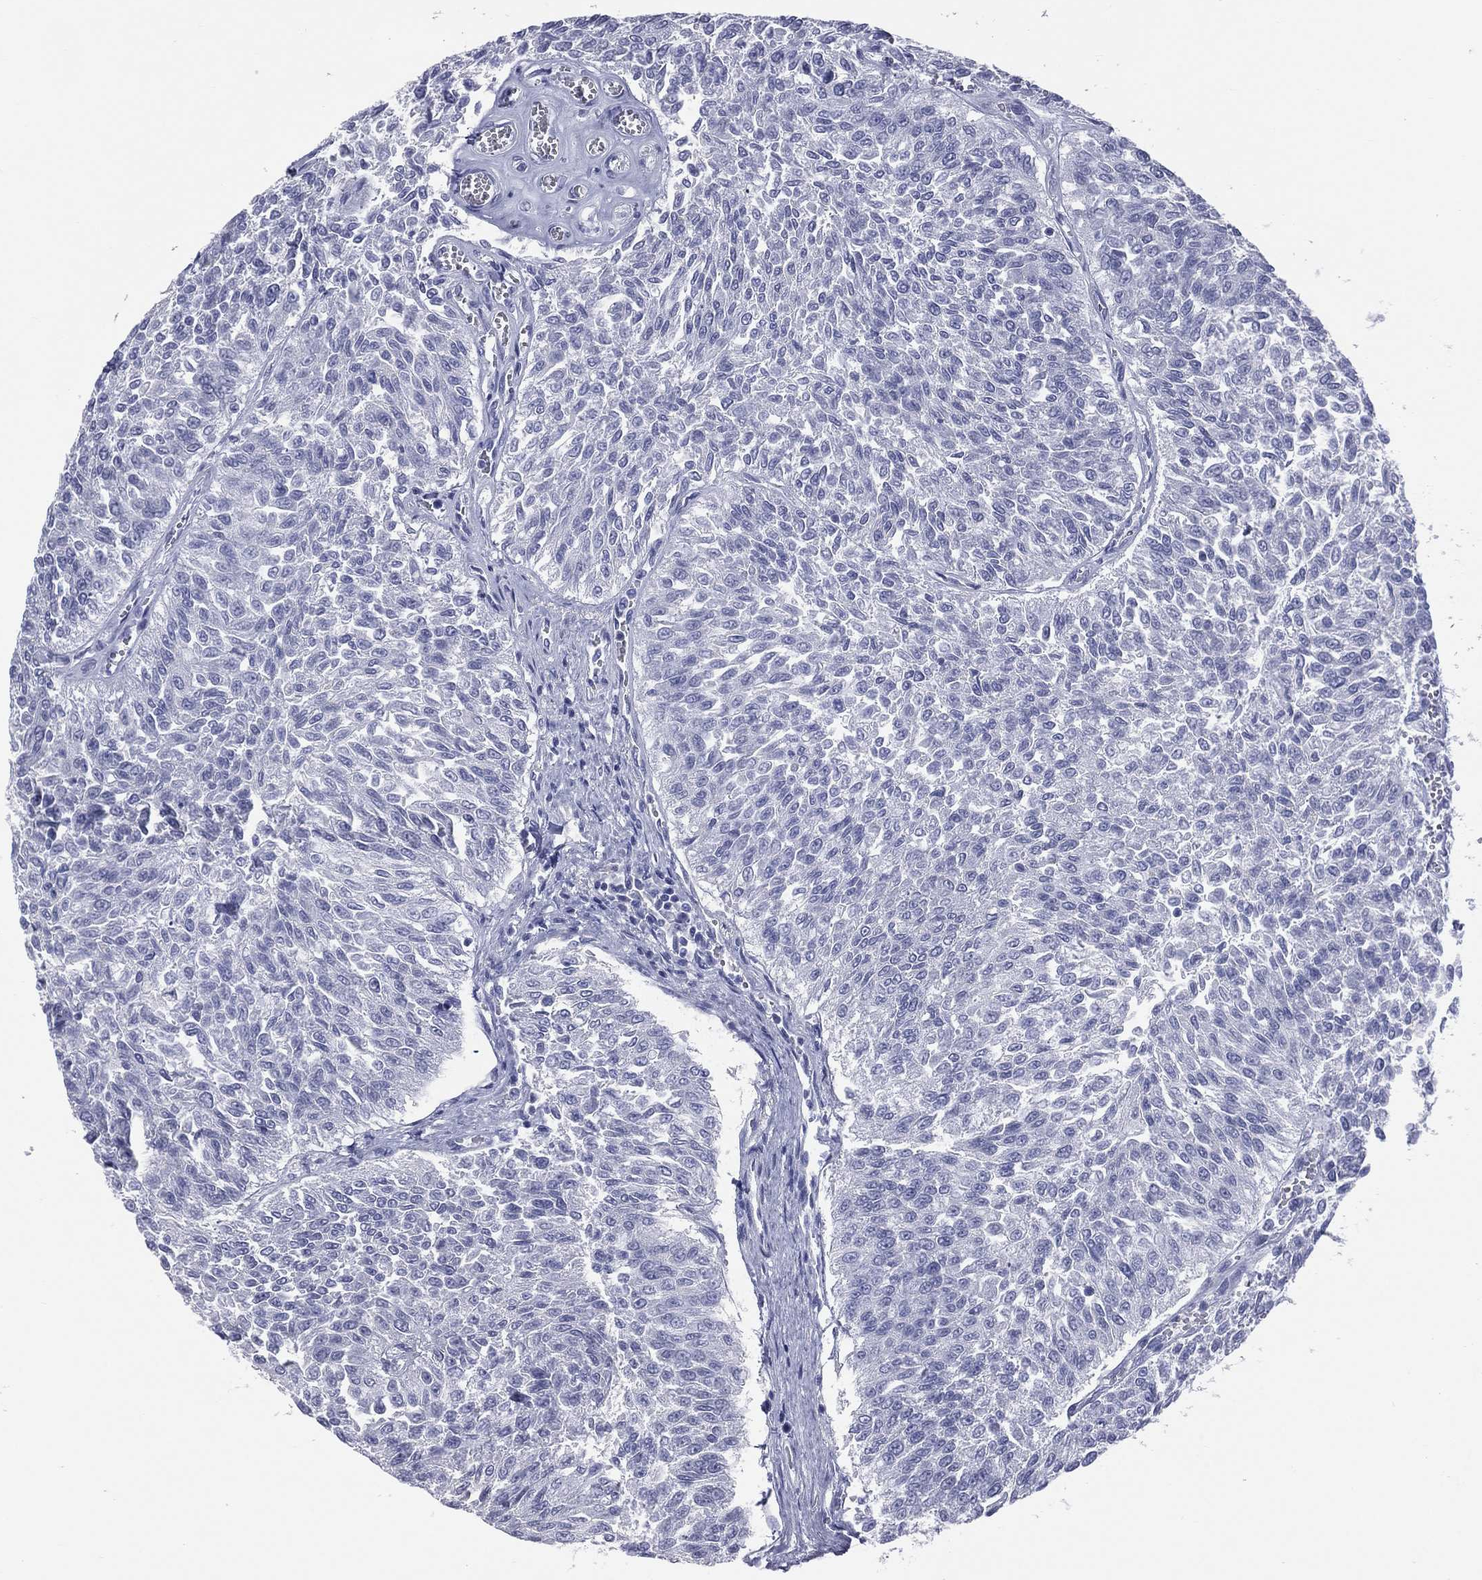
{"staining": {"intensity": "negative", "quantity": "none", "location": "none"}, "tissue": "urothelial cancer", "cell_type": "Tumor cells", "image_type": "cancer", "snomed": [{"axis": "morphology", "description": "Urothelial carcinoma, Low grade"}, {"axis": "topography", "description": "Urinary bladder"}], "caption": "Urothelial carcinoma (low-grade) stained for a protein using IHC exhibits no positivity tumor cells.", "gene": "MLN", "patient": {"sex": "male", "age": 78}}